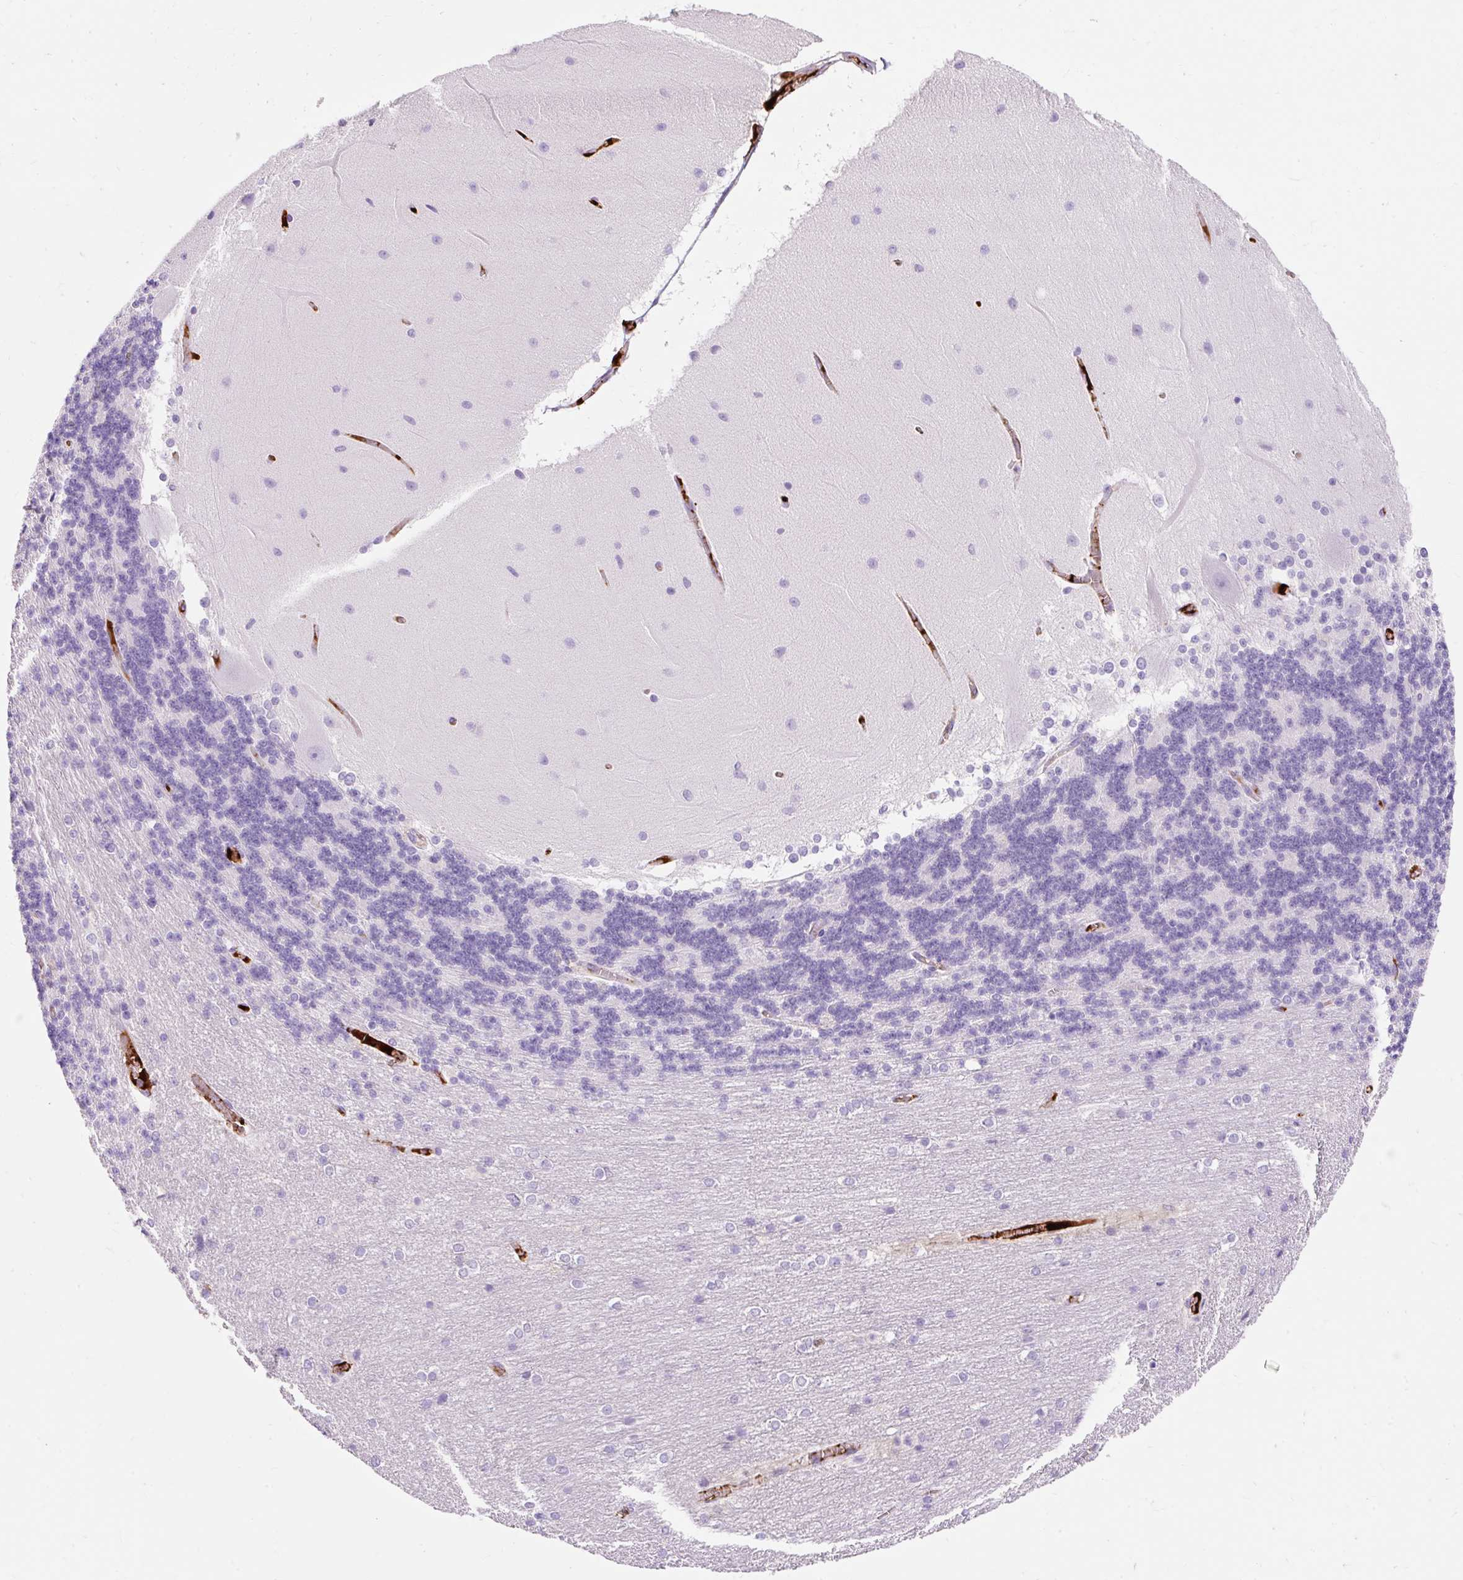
{"staining": {"intensity": "negative", "quantity": "none", "location": "none"}, "tissue": "cerebellum", "cell_type": "Cells in granular layer", "image_type": "normal", "snomed": [{"axis": "morphology", "description": "Normal tissue, NOS"}, {"axis": "topography", "description": "Cerebellum"}], "caption": "A high-resolution image shows immunohistochemistry (IHC) staining of normal cerebellum, which demonstrates no significant staining in cells in granular layer.", "gene": "APOC2", "patient": {"sex": "female", "age": 54}}